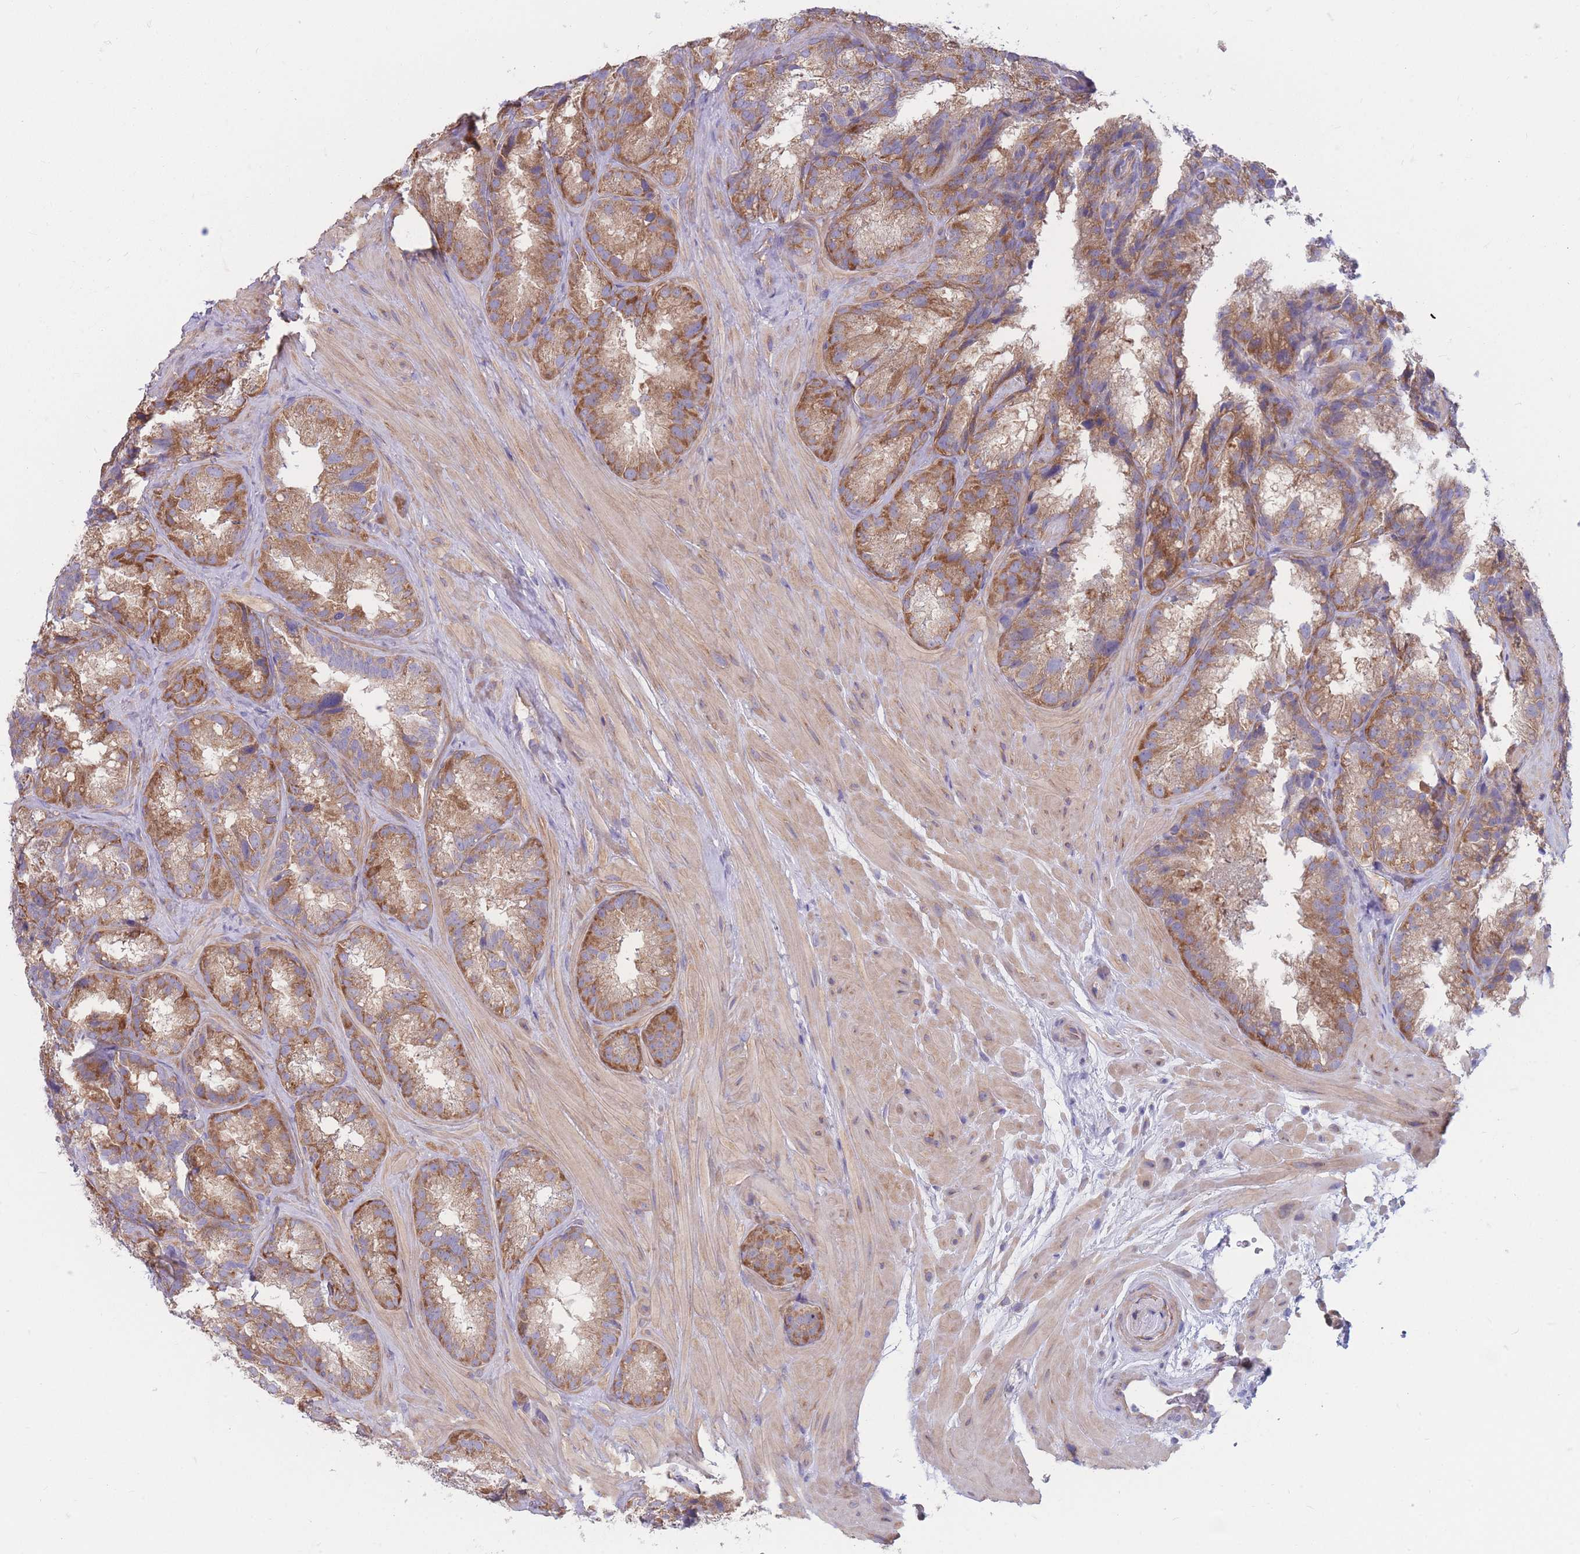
{"staining": {"intensity": "moderate", "quantity": ">75%", "location": "cytoplasmic/membranous"}, "tissue": "seminal vesicle", "cell_type": "Glandular cells", "image_type": "normal", "snomed": [{"axis": "morphology", "description": "Normal tissue, NOS"}, {"axis": "topography", "description": "Seminal veicle"}], "caption": "This micrograph demonstrates immunohistochemistry staining of normal seminal vesicle, with medium moderate cytoplasmic/membranous staining in about >75% of glandular cells.", "gene": "RPL8", "patient": {"sex": "male", "age": 58}}